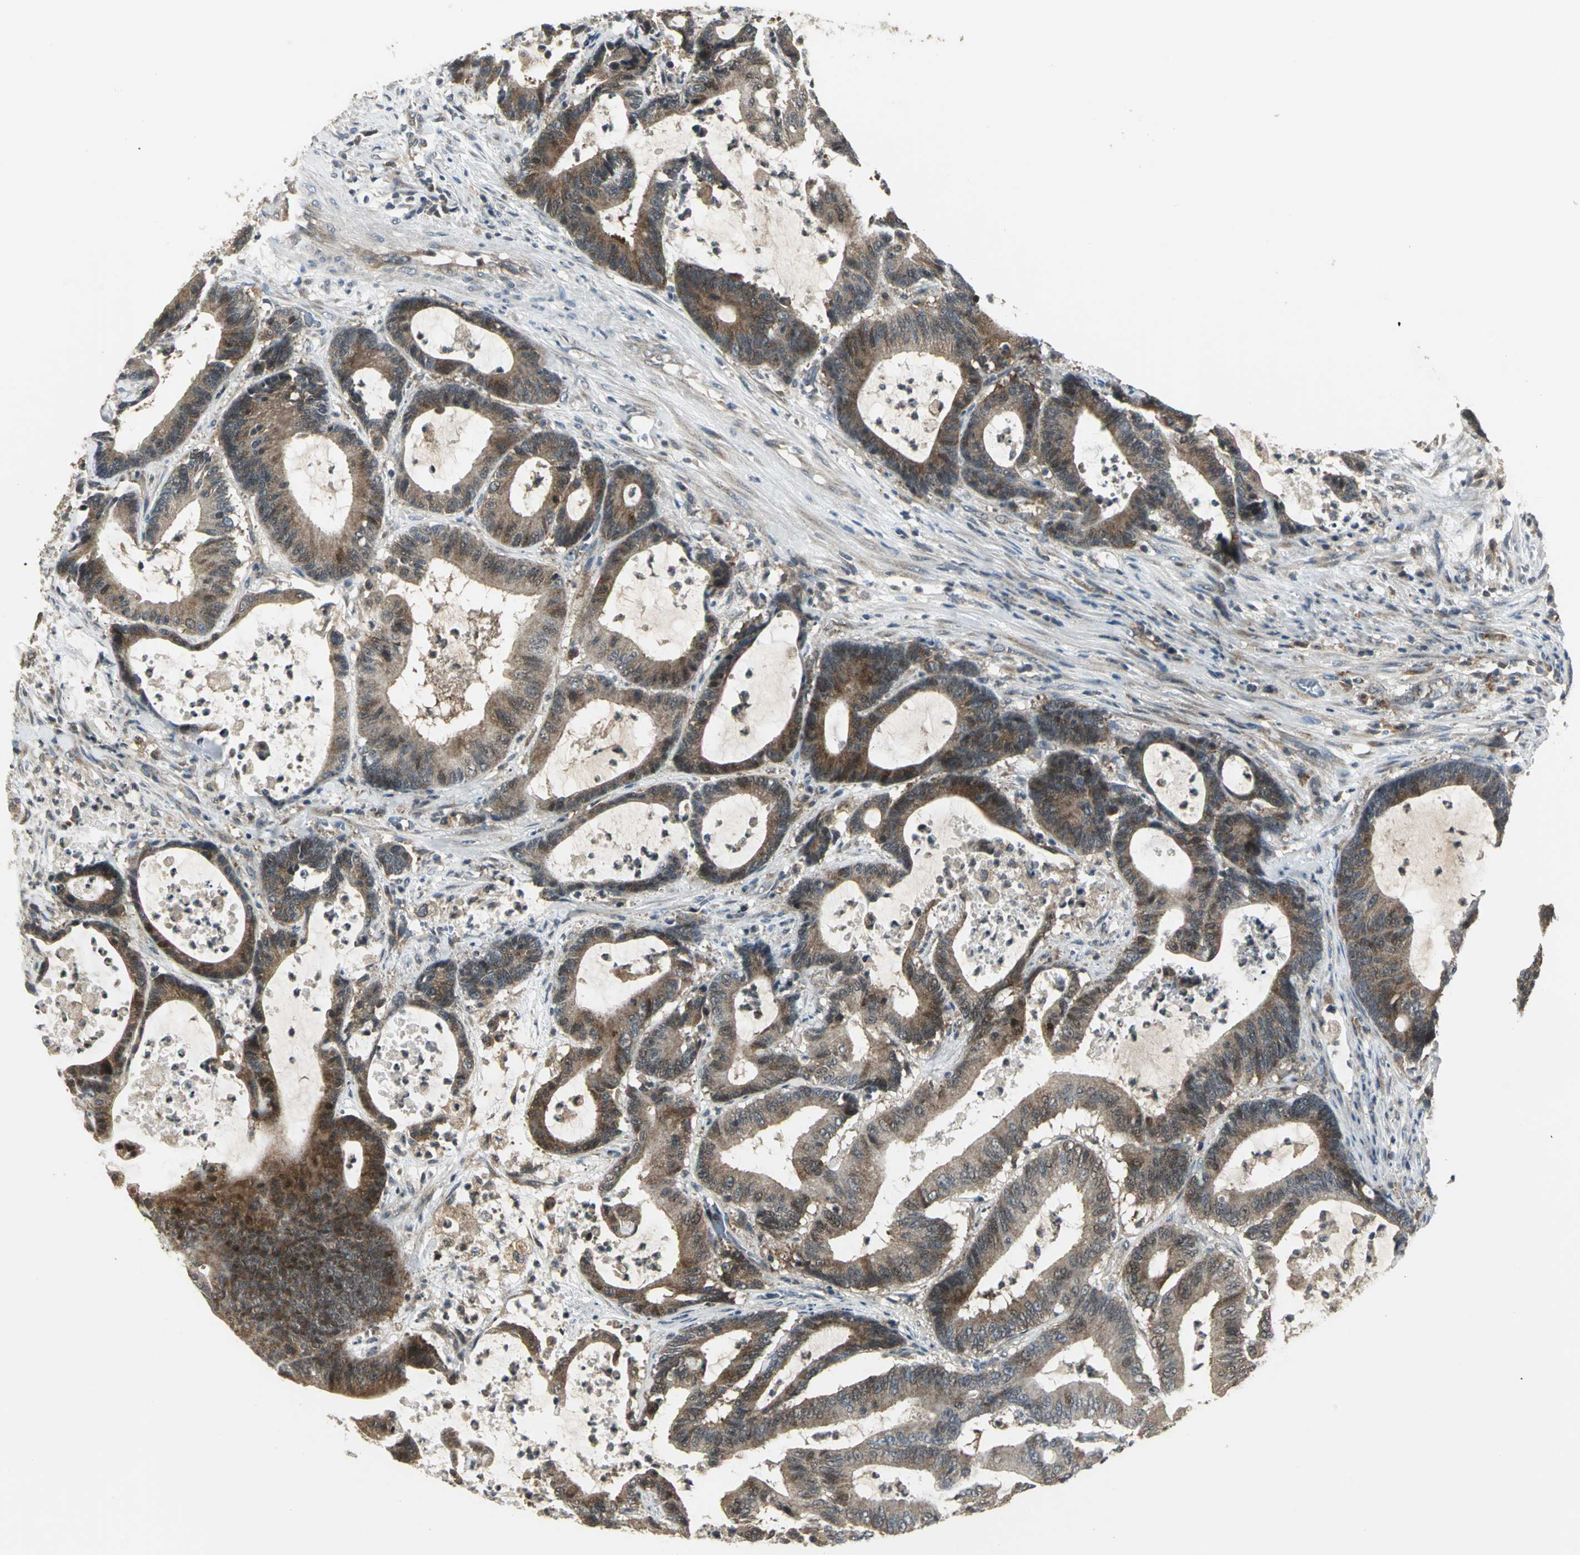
{"staining": {"intensity": "strong", "quantity": ">75%", "location": "cytoplasmic/membranous"}, "tissue": "colorectal cancer", "cell_type": "Tumor cells", "image_type": "cancer", "snomed": [{"axis": "morphology", "description": "Adenocarcinoma, NOS"}, {"axis": "topography", "description": "Colon"}], "caption": "An immunohistochemistry (IHC) photomicrograph of neoplastic tissue is shown. Protein staining in brown shows strong cytoplasmic/membranous positivity in colorectal cancer (adenocarcinoma) within tumor cells. (DAB = brown stain, brightfield microscopy at high magnification).", "gene": "MAPK8IP3", "patient": {"sex": "female", "age": 84}}